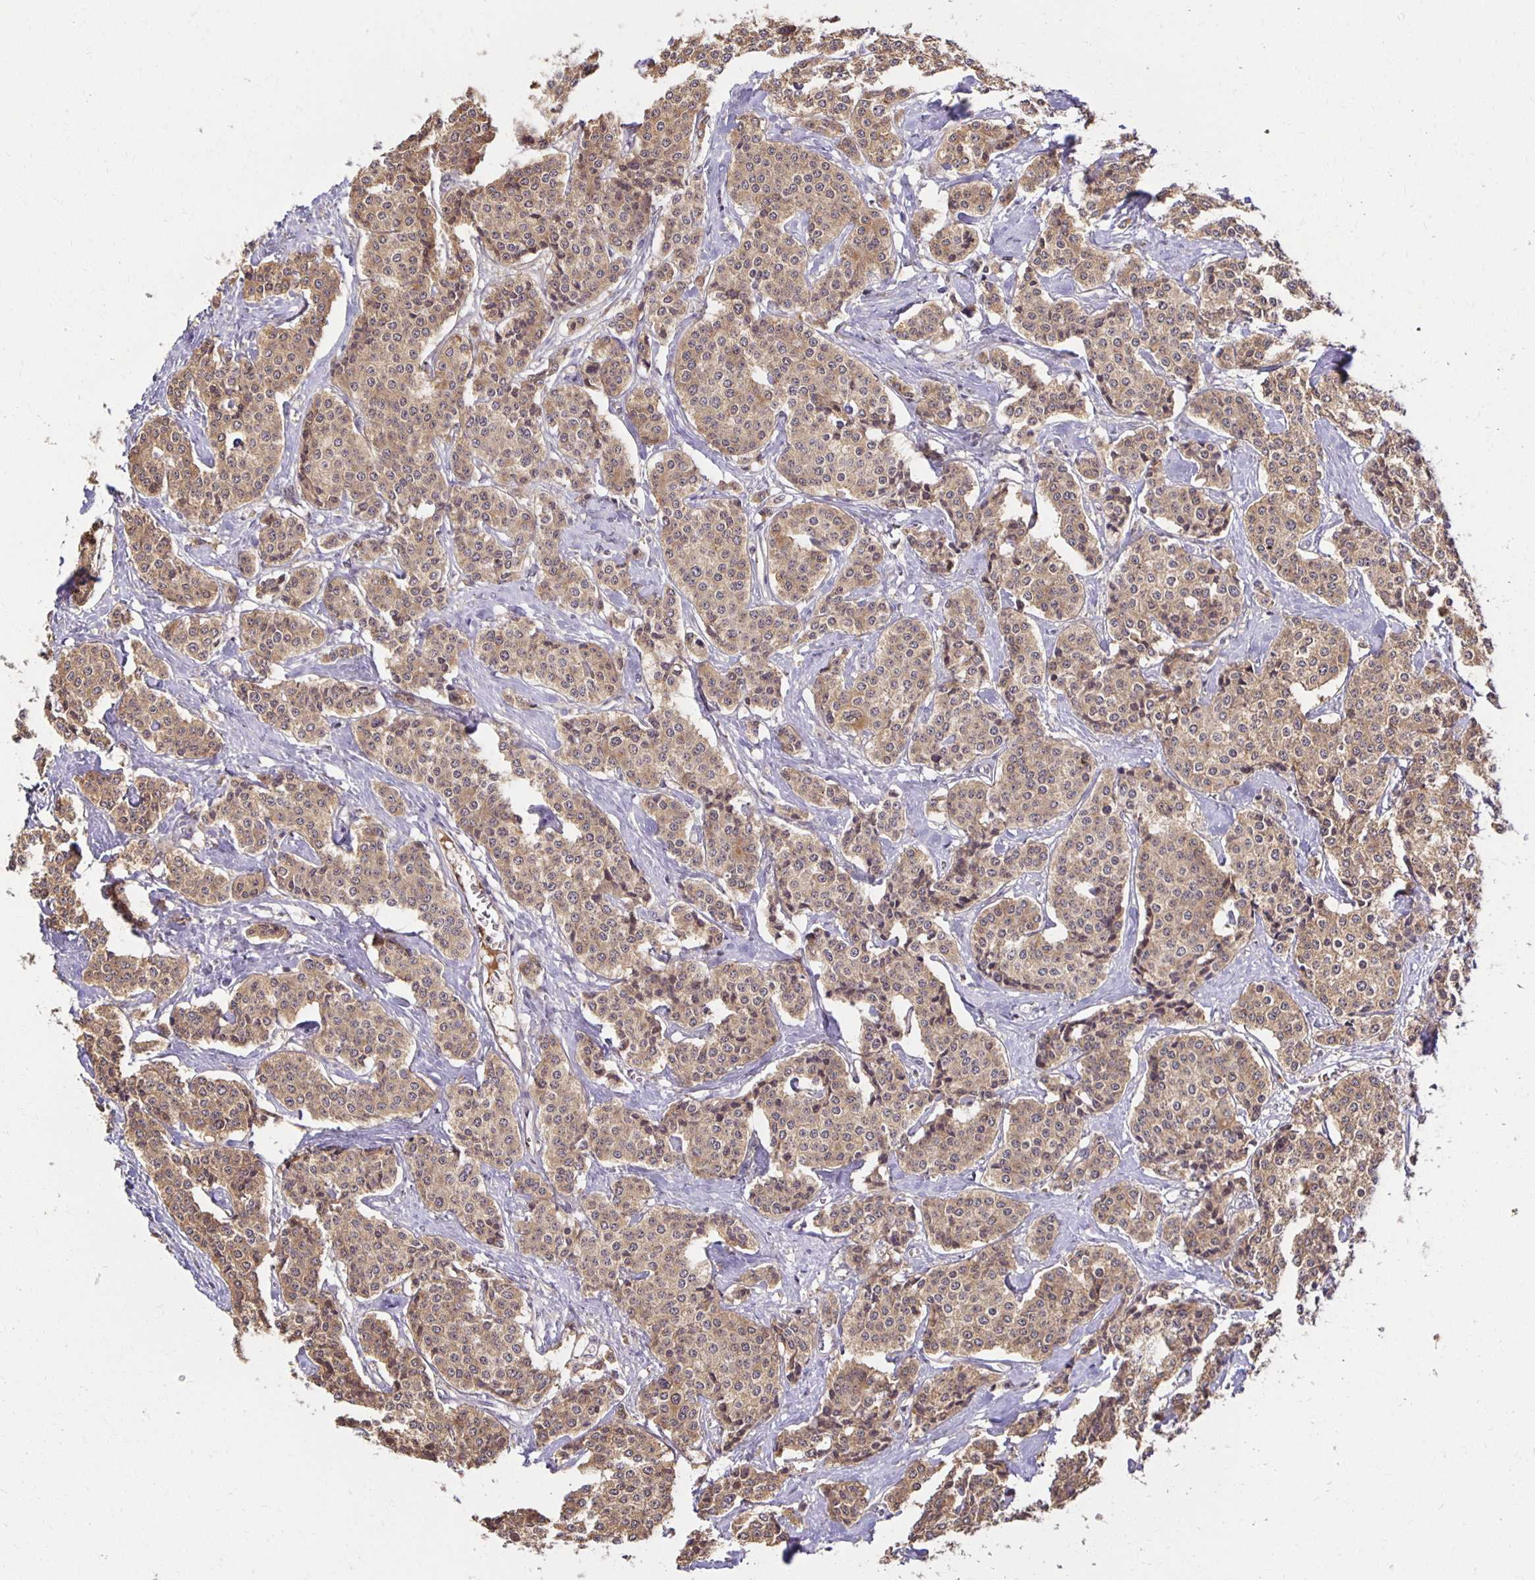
{"staining": {"intensity": "moderate", "quantity": ">75%", "location": "cytoplasmic/membranous"}, "tissue": "carcinoid", "cell_type": "Tumor cells", "image_type": "cancer", "snomed": [{"axis": "morphology", "description": "Carcinoid, malignant, NOS"}, {"axis": "topography", "description": "Small intestine"}], "caption": "Moderate cytoplasmic/membranous expression is identified in about >75% of tumor cells in carcinoid.", "gene": "MIEN1", "patient": {"sex": "female", "age": 64}}